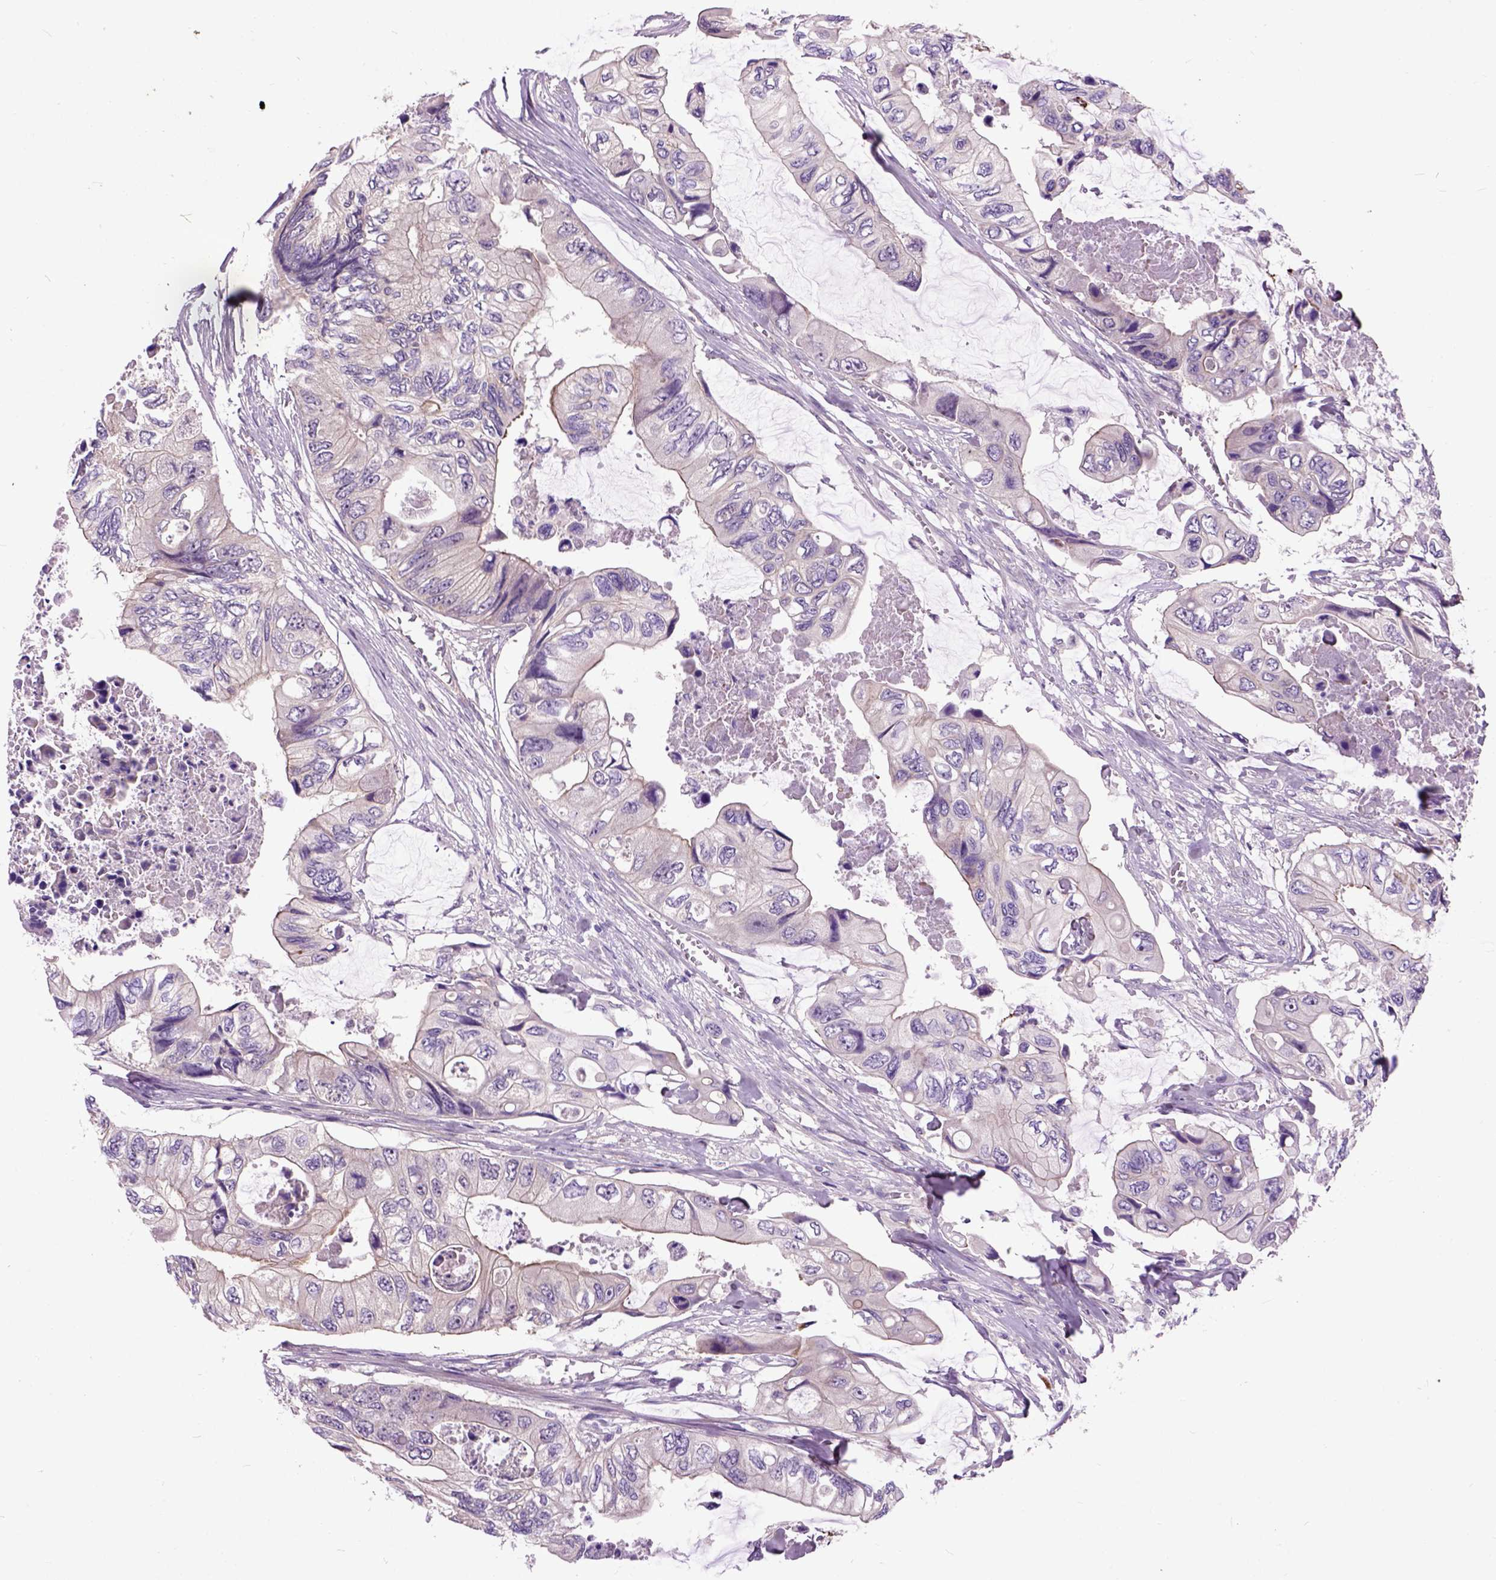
{"staining": {"intensity": "moderate", "quantity": "<25%", "location": "cytoplasmic/membranous"}, "tissue": "colorectal cancer", "cell_type": "Tumor cells", "image_type": "cancer", "snomed": [{"axis": "morphology", "description": "Adenocarcinoma, NOS"}, {"axis": "topography", "description": "Rectum"}], "caption": "Immunohistochemistry histopathology image of neoplastic tissue: adenocarcinoma (colorectal) stained using IHC shows low levels of moderate protein expression localized specifically in the cytoplasmic/membranous of tumor cells, appearing as a cytoplasmic/membranous brown color.", "gene": "MAPT", "patient": {"sex": "male", "age": 63}}